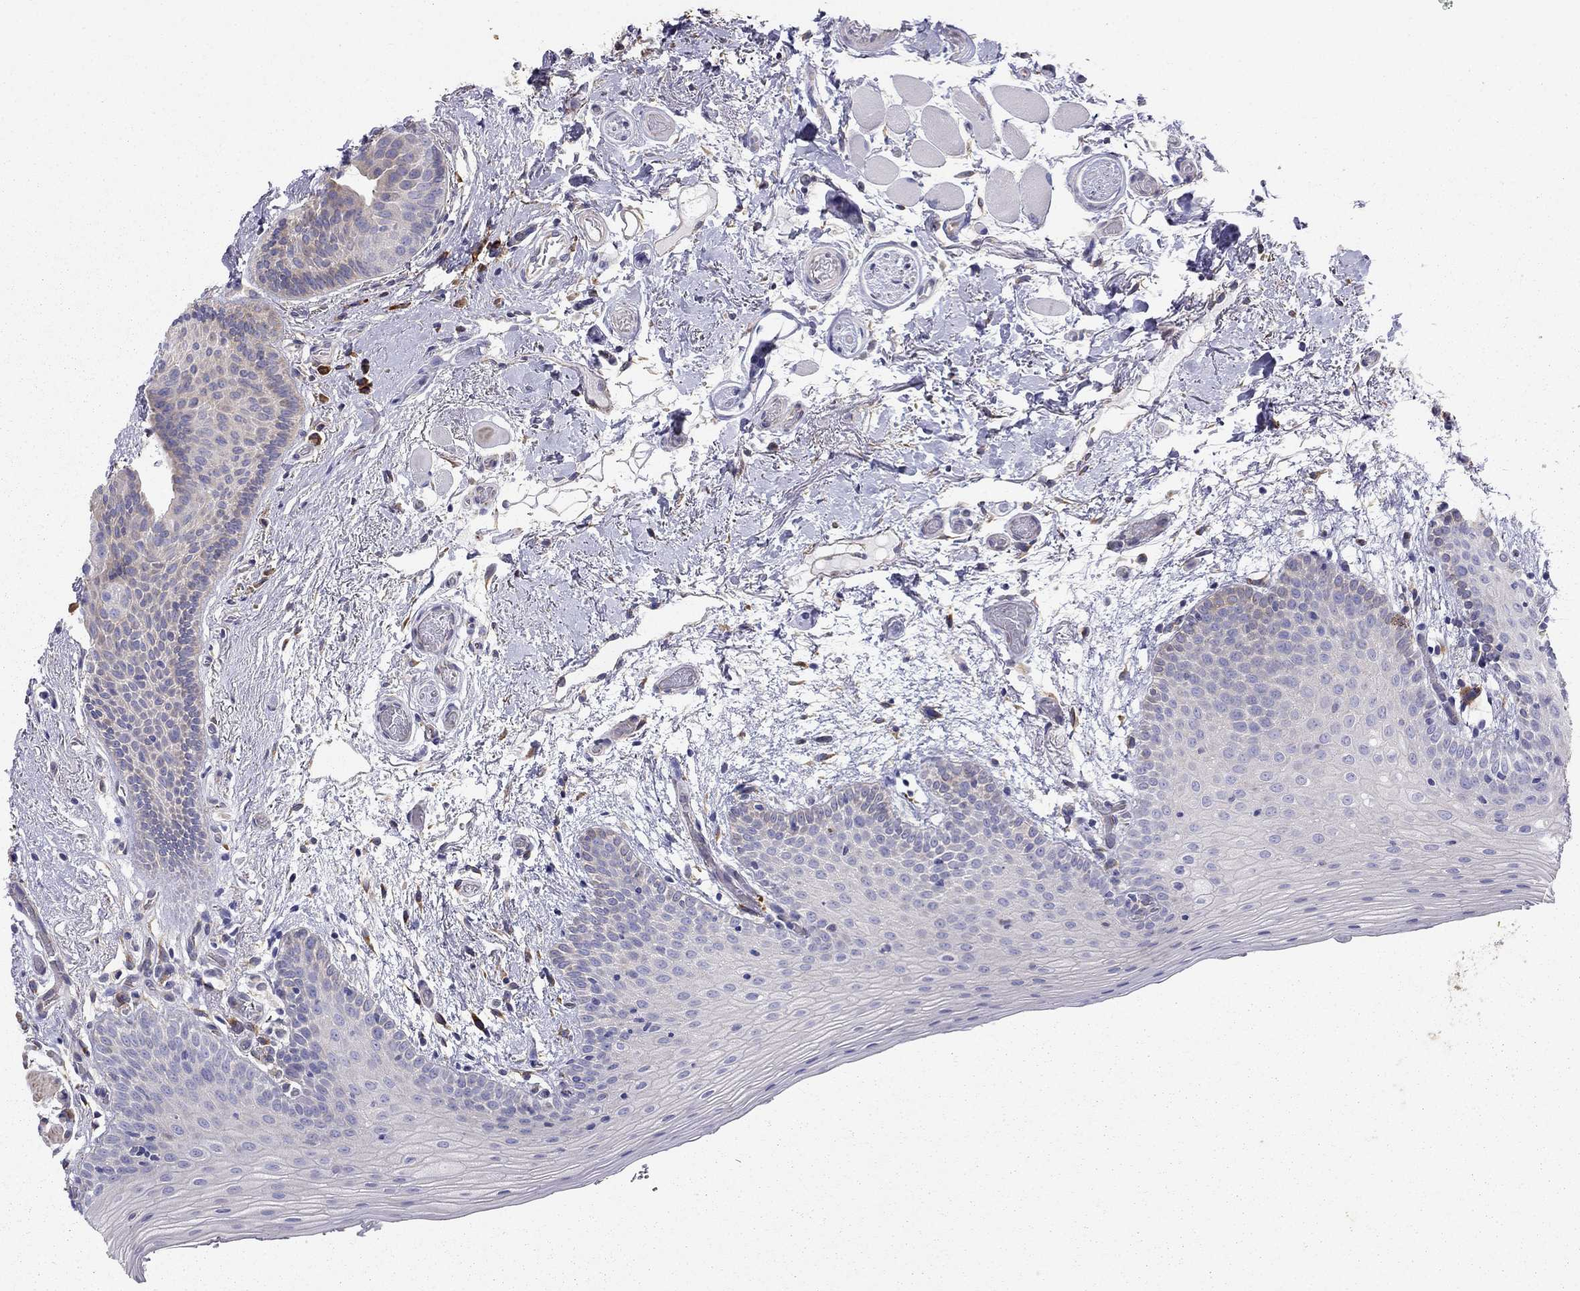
{"staining": {"intensity": "negative", "quantity": "none", "location": "none"}, "tissue": "oral mucosa", "cell_type": "Squamous epithelial cells", "image_type": "normal", "snomed": [{"axis": "morphology", "description": "Normal tissue, NOS"}, {"axis": "topography", "description": "Oral tissue"}, {"axis": "topography", "description": "Tounge, NOS"}], "caption": "This is an IHC photomicrograph of unremarkable human oral mucosa. There is no staining in squamous epithelial cells.", "gene": "LONRF2", "patient": {"sex": "female", "age": 86}}